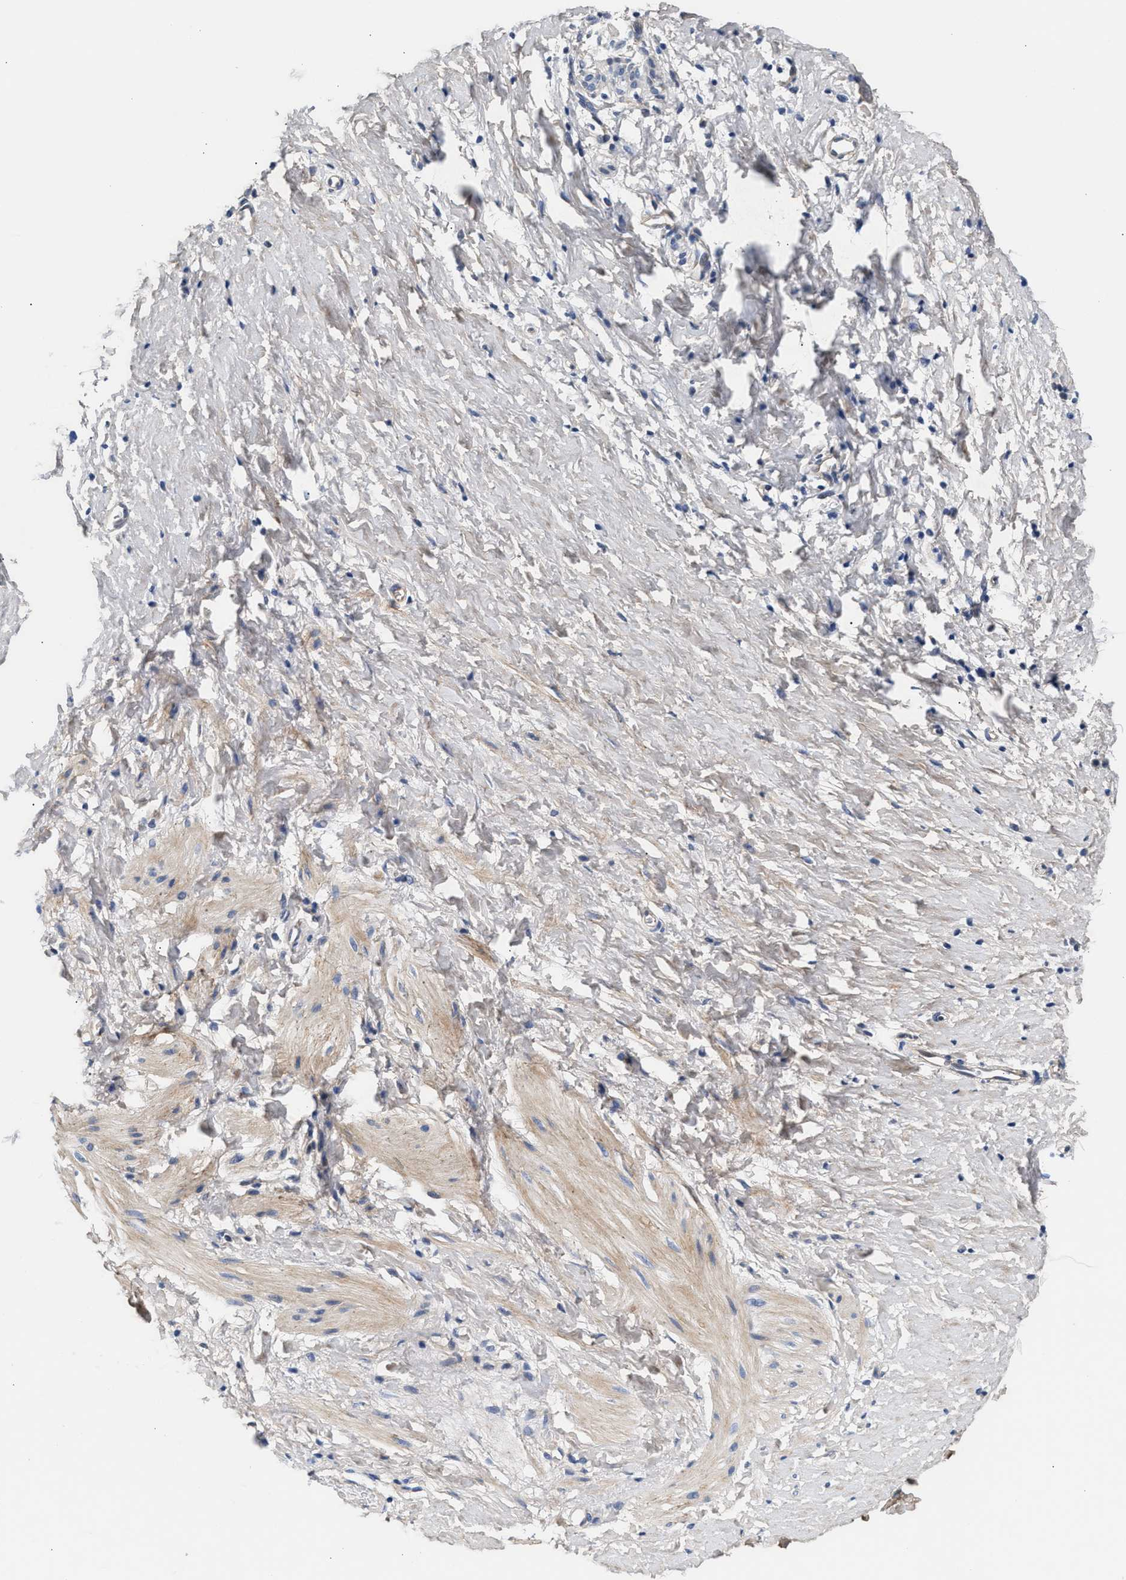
{"staining": {"intensity": "weak", "quantity": "<25%", "location": "cytoplasmic/membranous"}, "tissue": "smooth muscle", "cell_type": "Smooth muscle cells", "image_type": "normal", "snomed": [{"axis": "morphology", "description": "Normal tissue, NOS"}, {"axis": "topography", "description": "Smooth muscle"}], "caption": "IHC of benign human smooth muscle exhibits no positivity in smooth muscle cells.", "gene": "ACTL7B", "patient": {"sex": "male", "age": 16}}